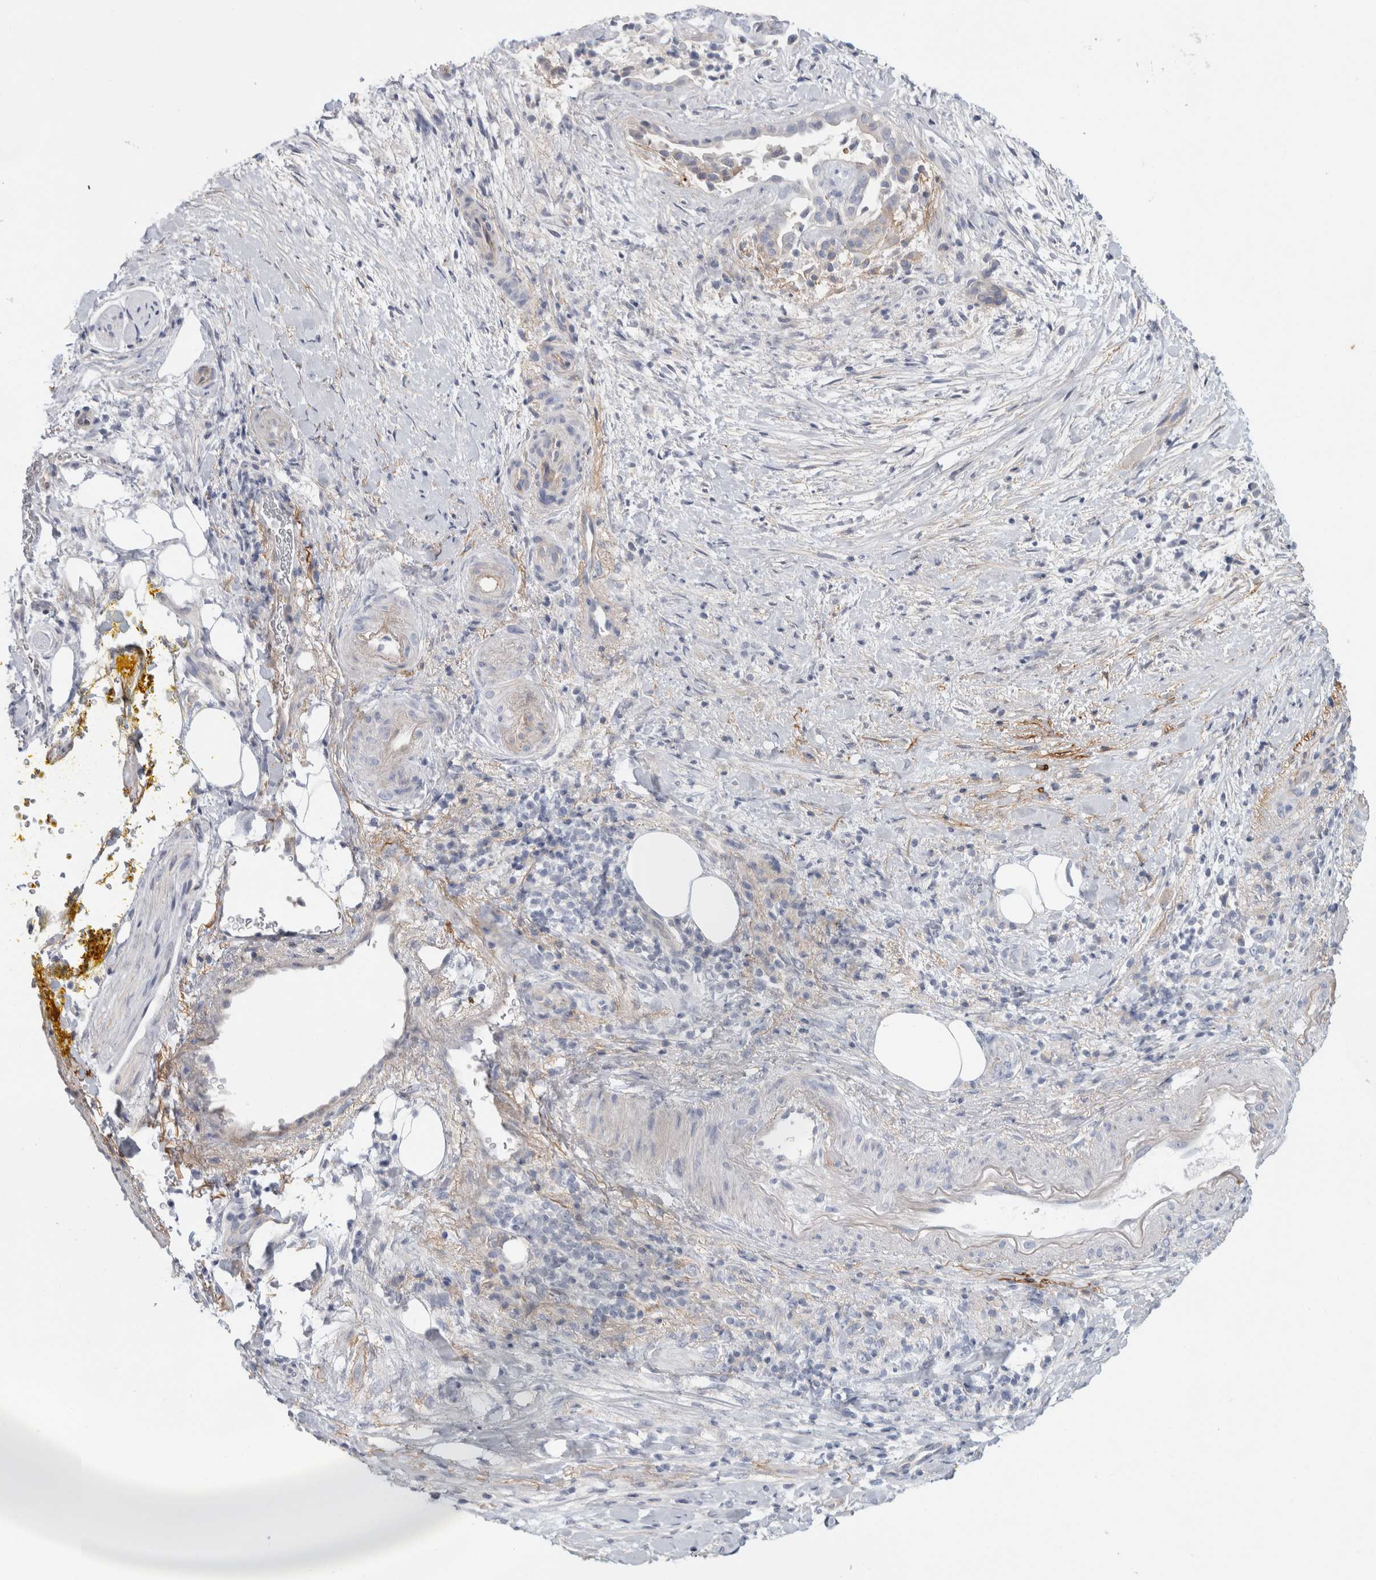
{"staining": {"intensity": "strong", "quantity": "<25%", "location": "cytoplasmic/membranous"}, "tissue": "pancreatic cancer", "cell_type": "Tumor cells", "image_type": "cancer", "snomed": [{"axis": "morphology", "description": "Adenocarcinoma, NOS"}, {"axis": "topography", "description": "Pancreas"}], "caption": "Immunohistochemical staining of human pancreatic cancer exhibits strong cytoplasmic/membranous protein expression in approximately <25% of tumor cells.", "gene": "CD55", "patient": {"sex": "male", "age": 58}}